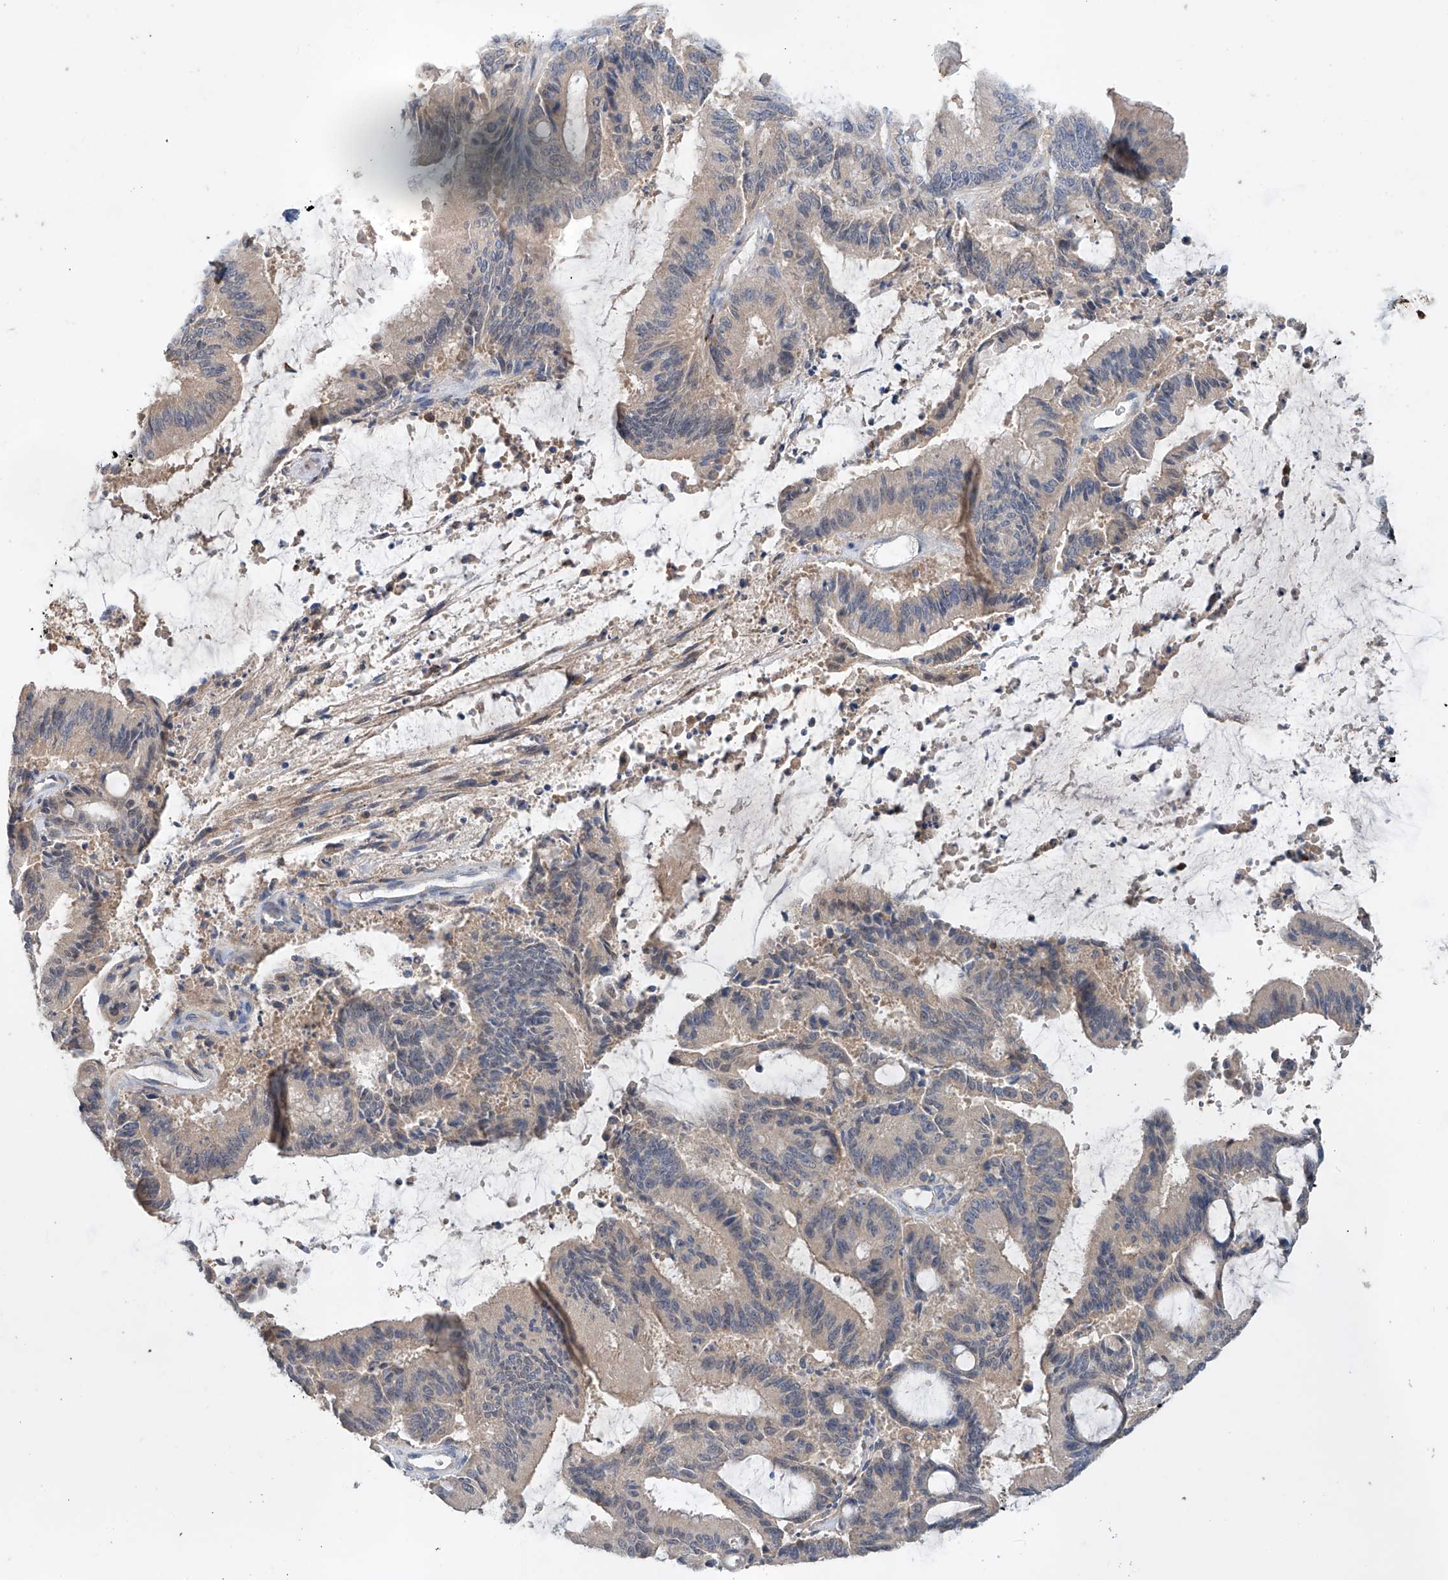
{"staining": {"intensity": "weak", "quantity": "<25%", "location": "cytoplasmic/membranous"}, "tissue": "liver cancer", "cell_type": "Tumor cells", "image_type": "cancer", "snomed": [{"axis": "morphology", "description": "Normal tissue, NOS"}, {"axis": "morphology", "description": "Cholangiocarcinoma"}, {"axis": "topography", "description": "Liver"}, {"axis": "topography", "description": "Peripheral nerve tissue"}], "caption": "Photomicrograph shows no significant protein expression in tumor cells of cholangiocarcinoma (liver). Nuclei are stained in blue.", "gene": "GPC4", "patient": {"sex": "female", "age": 73}}